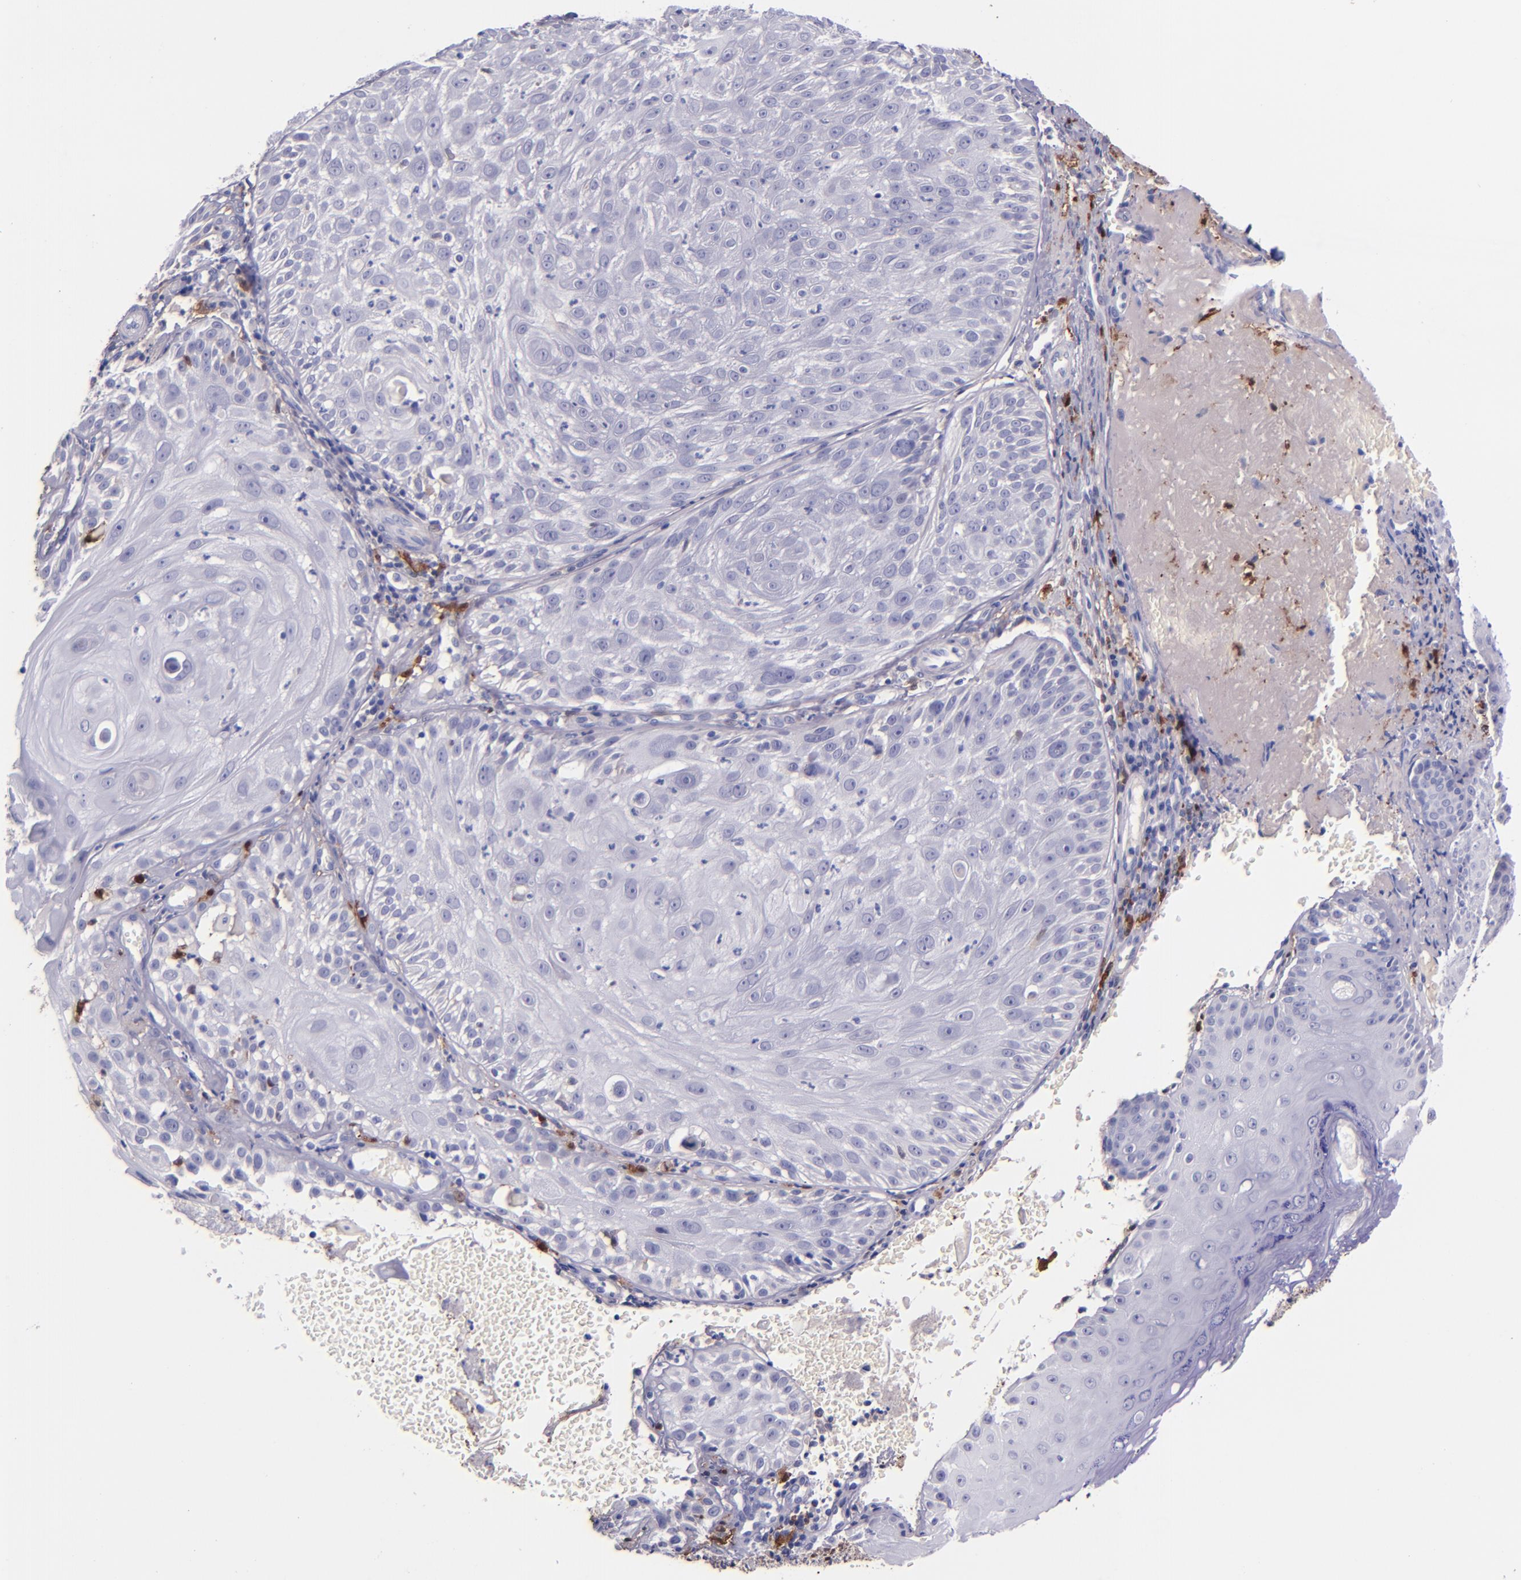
{"staining": {"intensity": "negative", "quantity": "none", "location": "none"}, "tissue": "skin cancer", "cell_type": "Tumor cells", "image_type": "cancer", "snomed": [{"axis": "morphology", "description": "Squamous cell carcinoma, NOS"}, {"axis": "topography", "description": "Skin"}], "caption": "This is an IHC photomicrograph of squamous cell carcinoma (skin). There is no positivity in tumor cells.", "gene": "F13A1", "patient": {"sex": "female", "age": 89}}